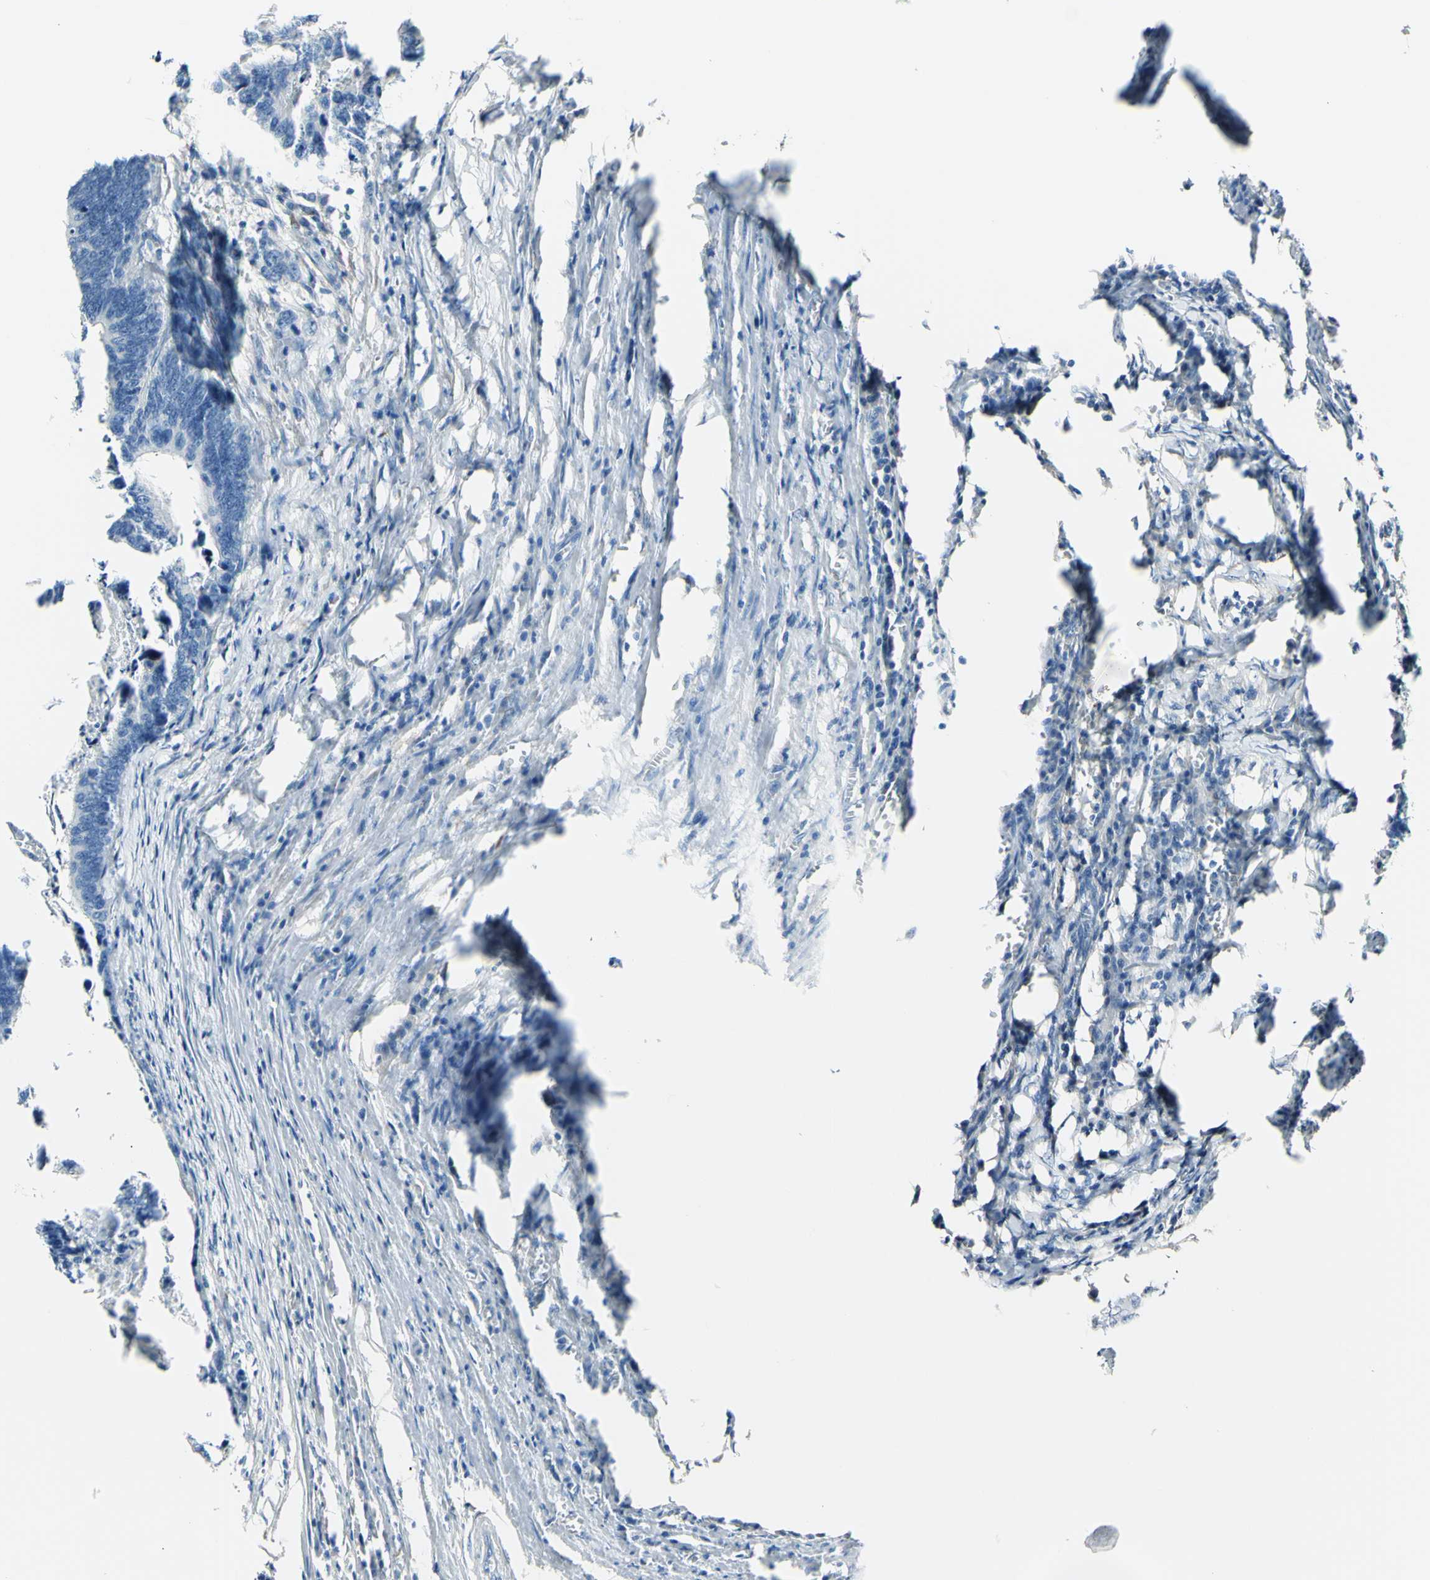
{"staining": {"intensity": "negative", "quantity": "none", "location": "none"}, "tissue": "colorectal cancer", "cell_type": "Tumor cells", "image_type": "cancer", "snomed": [{"axis": "morphology", "description": "Adenocarcinoma, NOS"}, {"axis": "topography", "description": "Colon"}], "caption": "The micrograph exhibits no significant expression in tumor cells of adenocarcinoma (colorectal).", "gene": "COL6A3", "patient": {"sex": "male", "age": 72}}